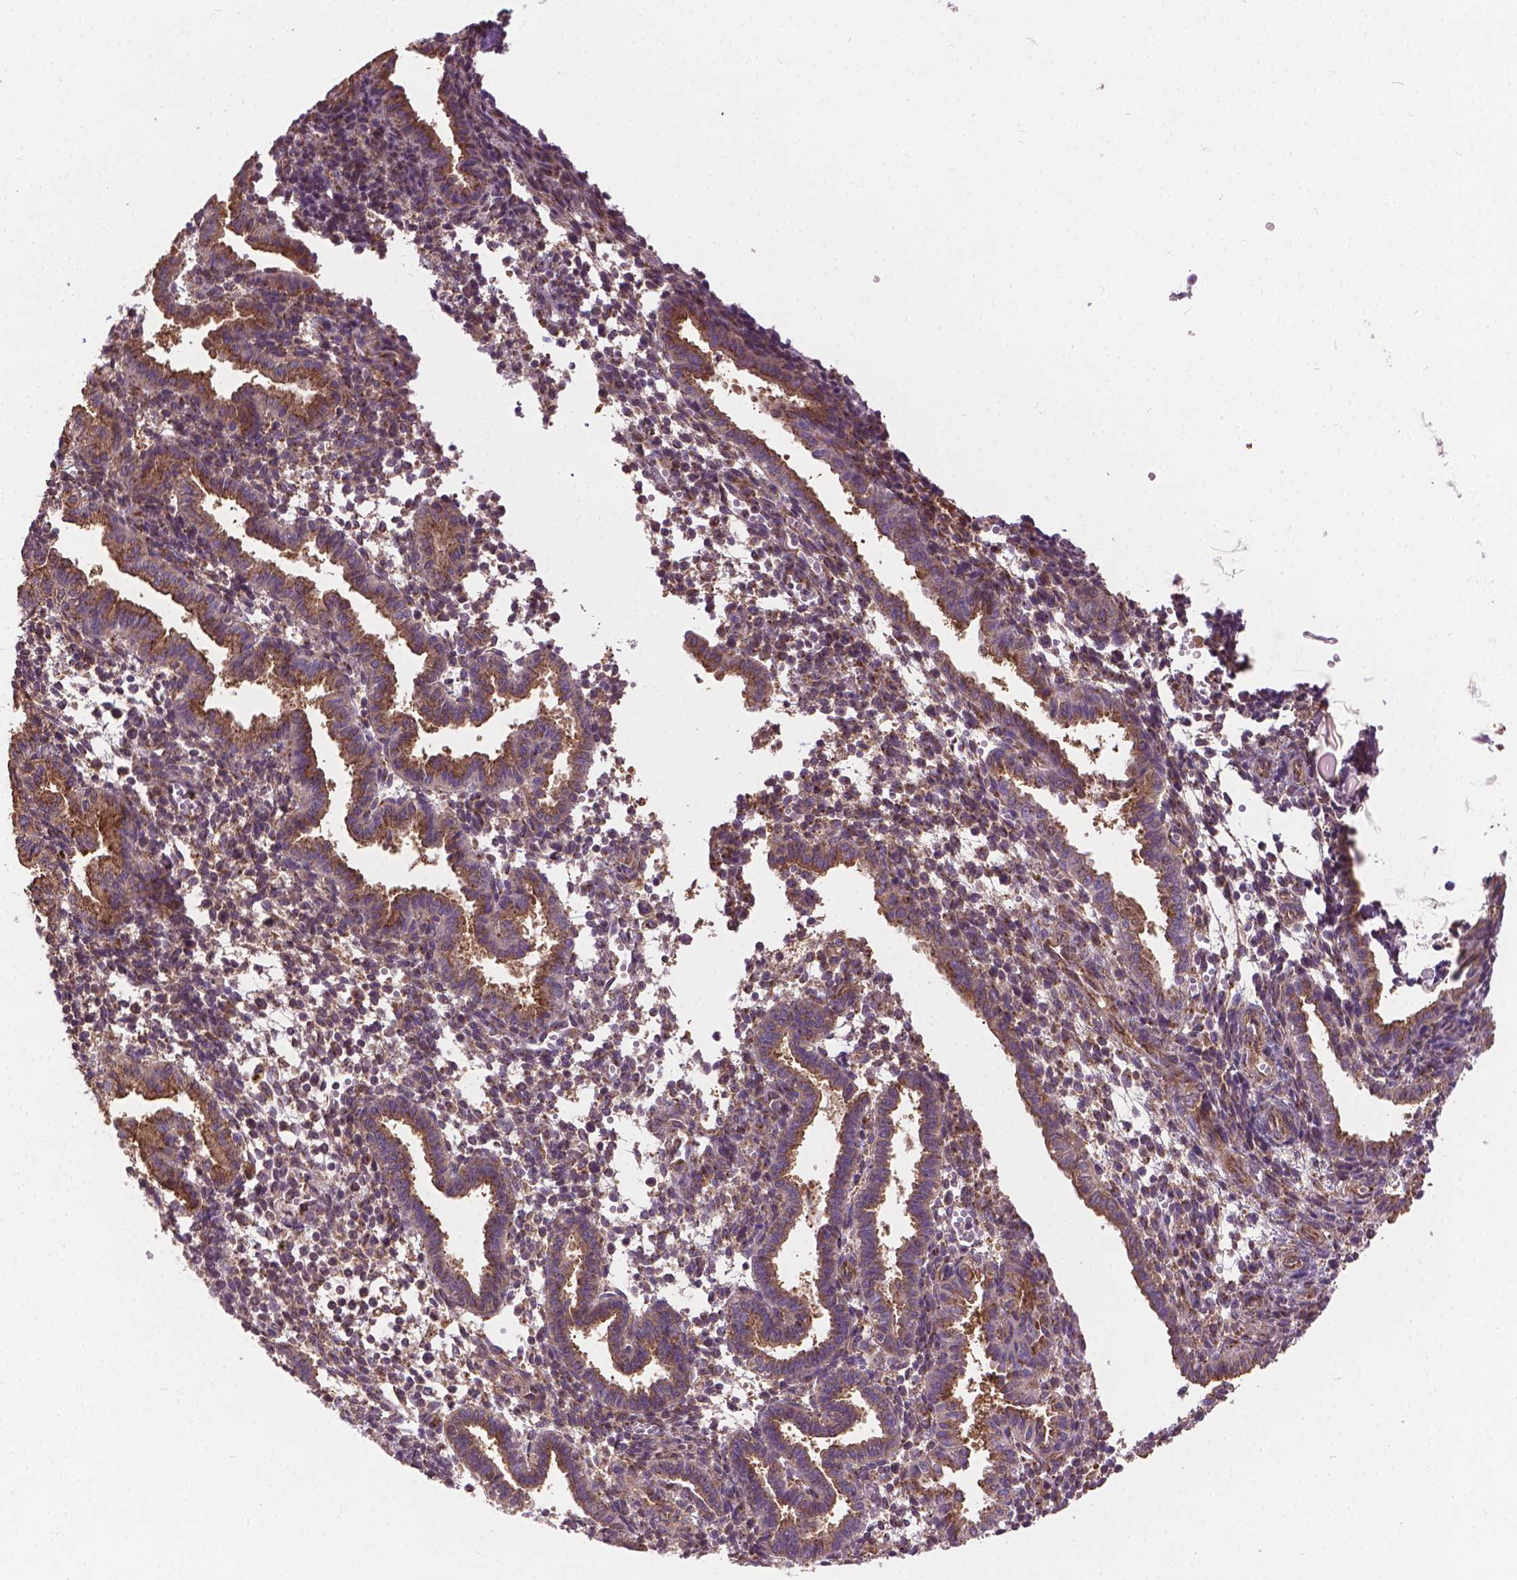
{"staining": {"intensity": "negative", "quantity": "none", "location": "none"}, "tissue": "endometrium", "cell_type": "Cells in endometrial stroma", "image_type": "normal", "snomed": [{"axis": "morphology", "description": "Normal tissue, NOS"}, {"axis": "topography", "description": "Endometrium"}], "caption": "Protein analysis of benign endometrium shows no significant positivity in cells in endometrial stroma.", "gene": "MZT1", "patient": {"sex": "female", "age": 37}}